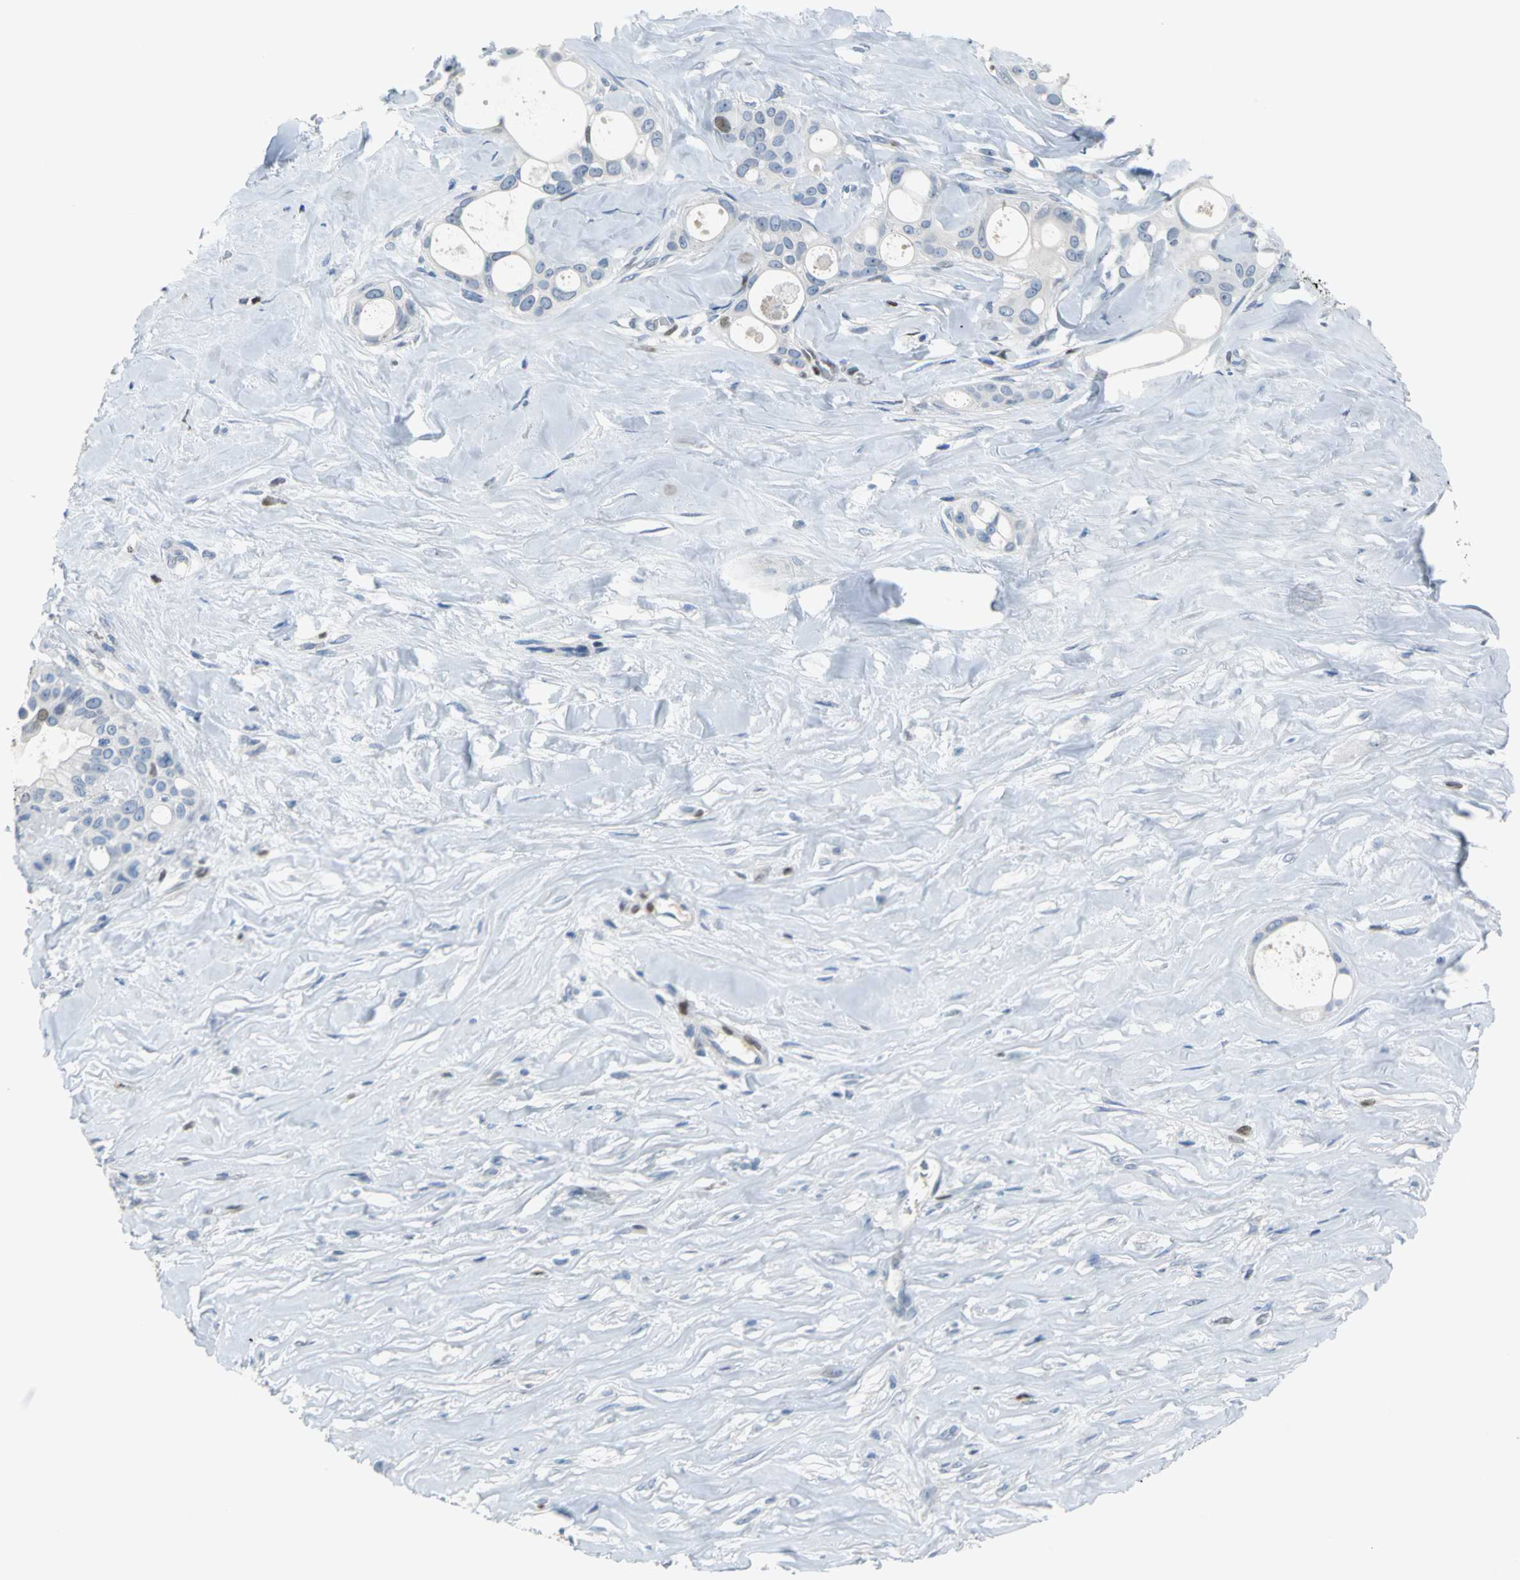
{"staining": {"intensity": "moderate", "quantity": "<25%", "location": "nuclear"}, "tissue": "liver cancer", "cell_type": "Tumor cells", "image_type": "cancer", "snomed": [{"axis": "morphology", "description": "Cholangiocarcinoma"}, {"axis": "topography", "description": "Liver"}], "caption": "Immunohistochemical staining of cholangiocarcinoma (liver) reveals moderate nuclear protein positivity in about <25% of tumor cells.", "gene": "MCM3", "patient": {"sex": "female", "age": 67}}